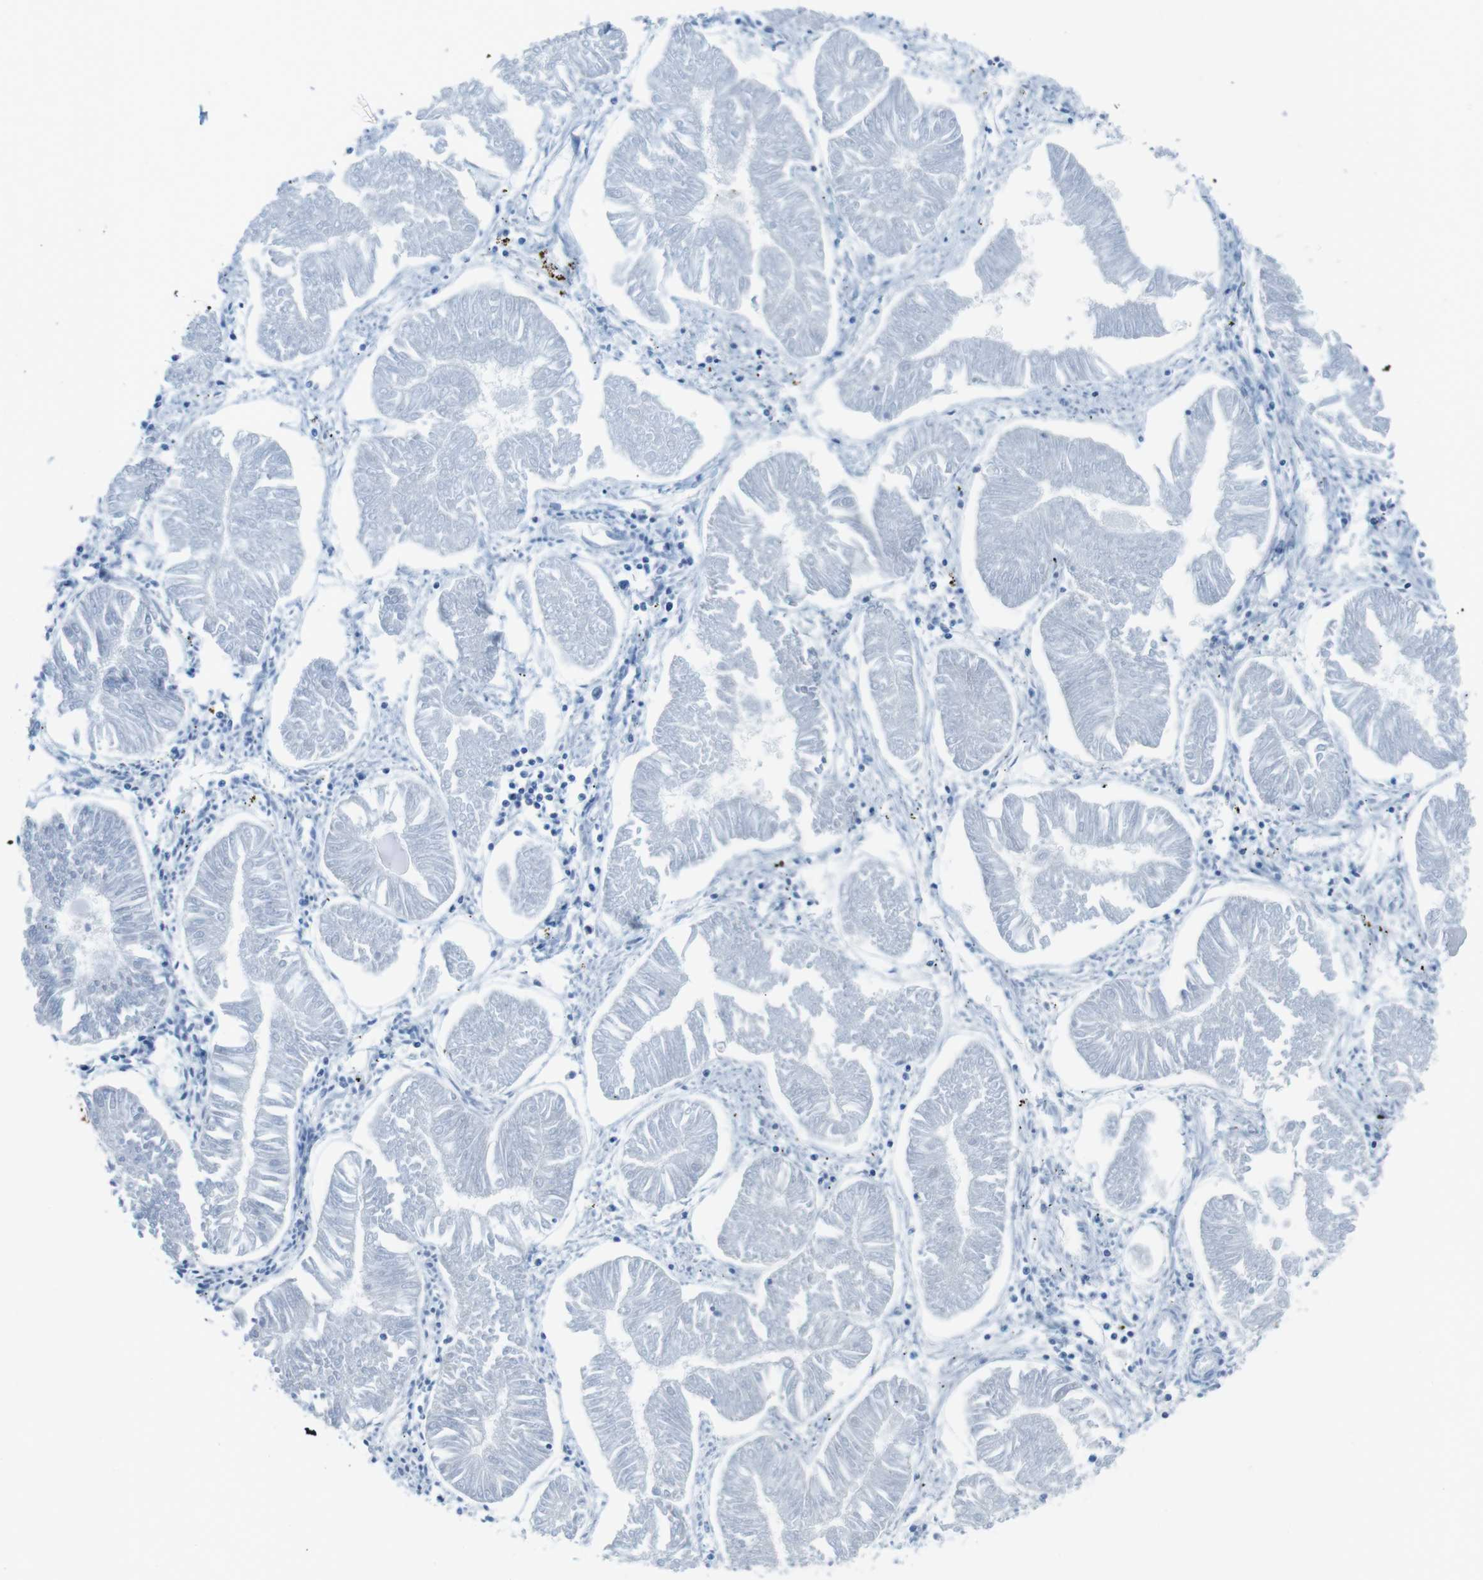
{"staining": {"intensity": "negative", "quantity": "none", "location": "none"}, "tissue": "endometrial cancer", "cell_type": "Tumor cells", "image_type": "cancer", "snomed": [{"axis": "morphology", "description": "Adenocarcinoma, NOS"}, {"axis": "topography", "description": "Endometrium"}], "caption": "Tumor cells show no significant protein staining in adenocarcinoma (endometrial).", "gene": "GAP43", "patient": {"sex": "female", "age": 53}}